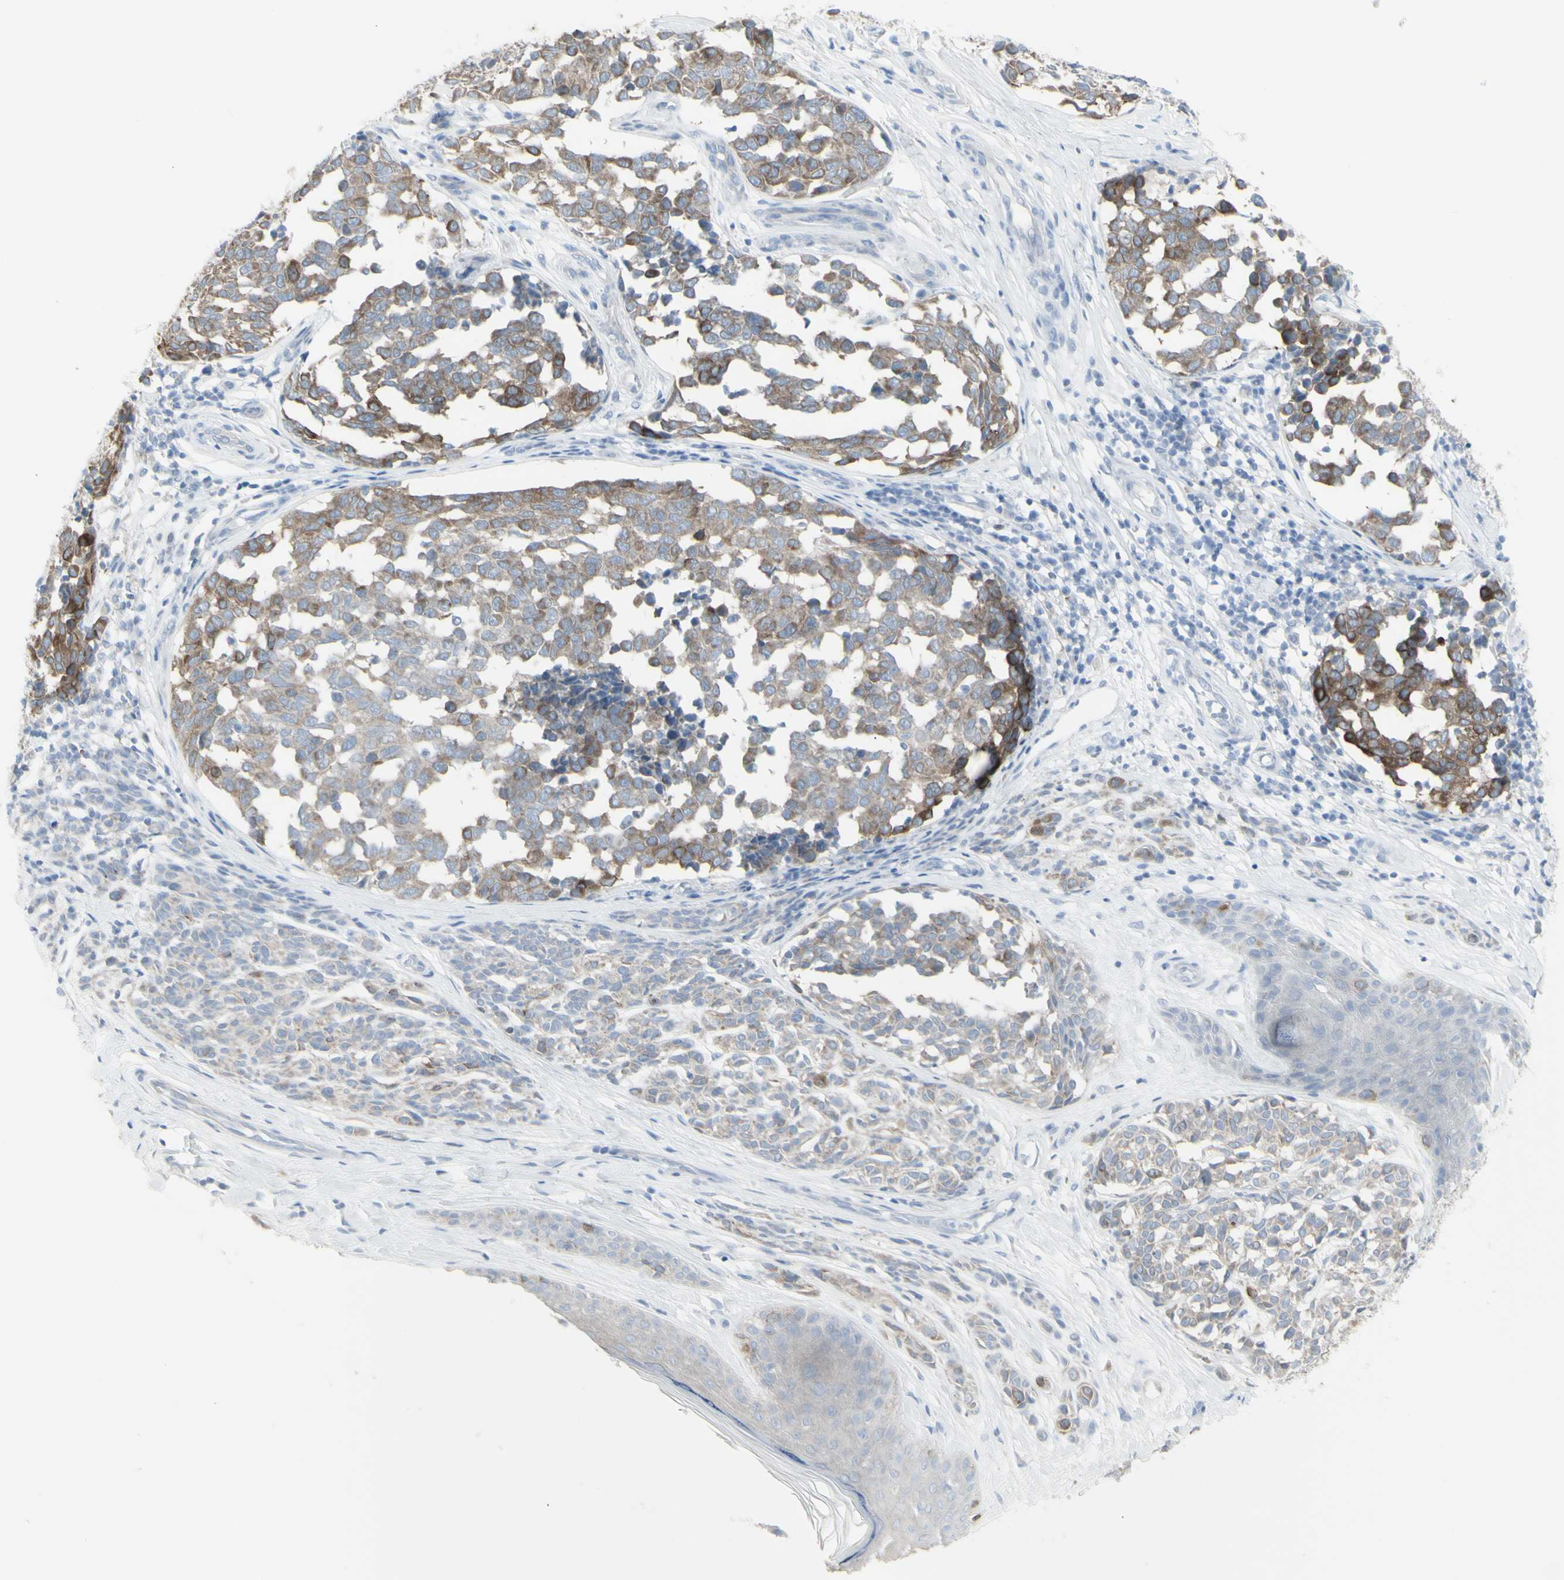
{"staining": {"intensity": "weak", "quantity": "25%-75%", "location": "cytoplasmic/membranous"}, "tissue": "melanoma", "cell_type": "Tumor cells", "image_type": "cancer", "snomed": [{"axis": "morphology", "description": "Malignant melanoma, NOS"}, {"axis": "topography", "description": "Skin"}], "caption": "Malignant melanoma was stained to show a protein in brown. There is low levels of weak cytoplasmic/membranous staining in about 25%-75% of tumor cells.", "gene": "ENSG00000198211", "patient": {"sex": "female", "age": 64}}